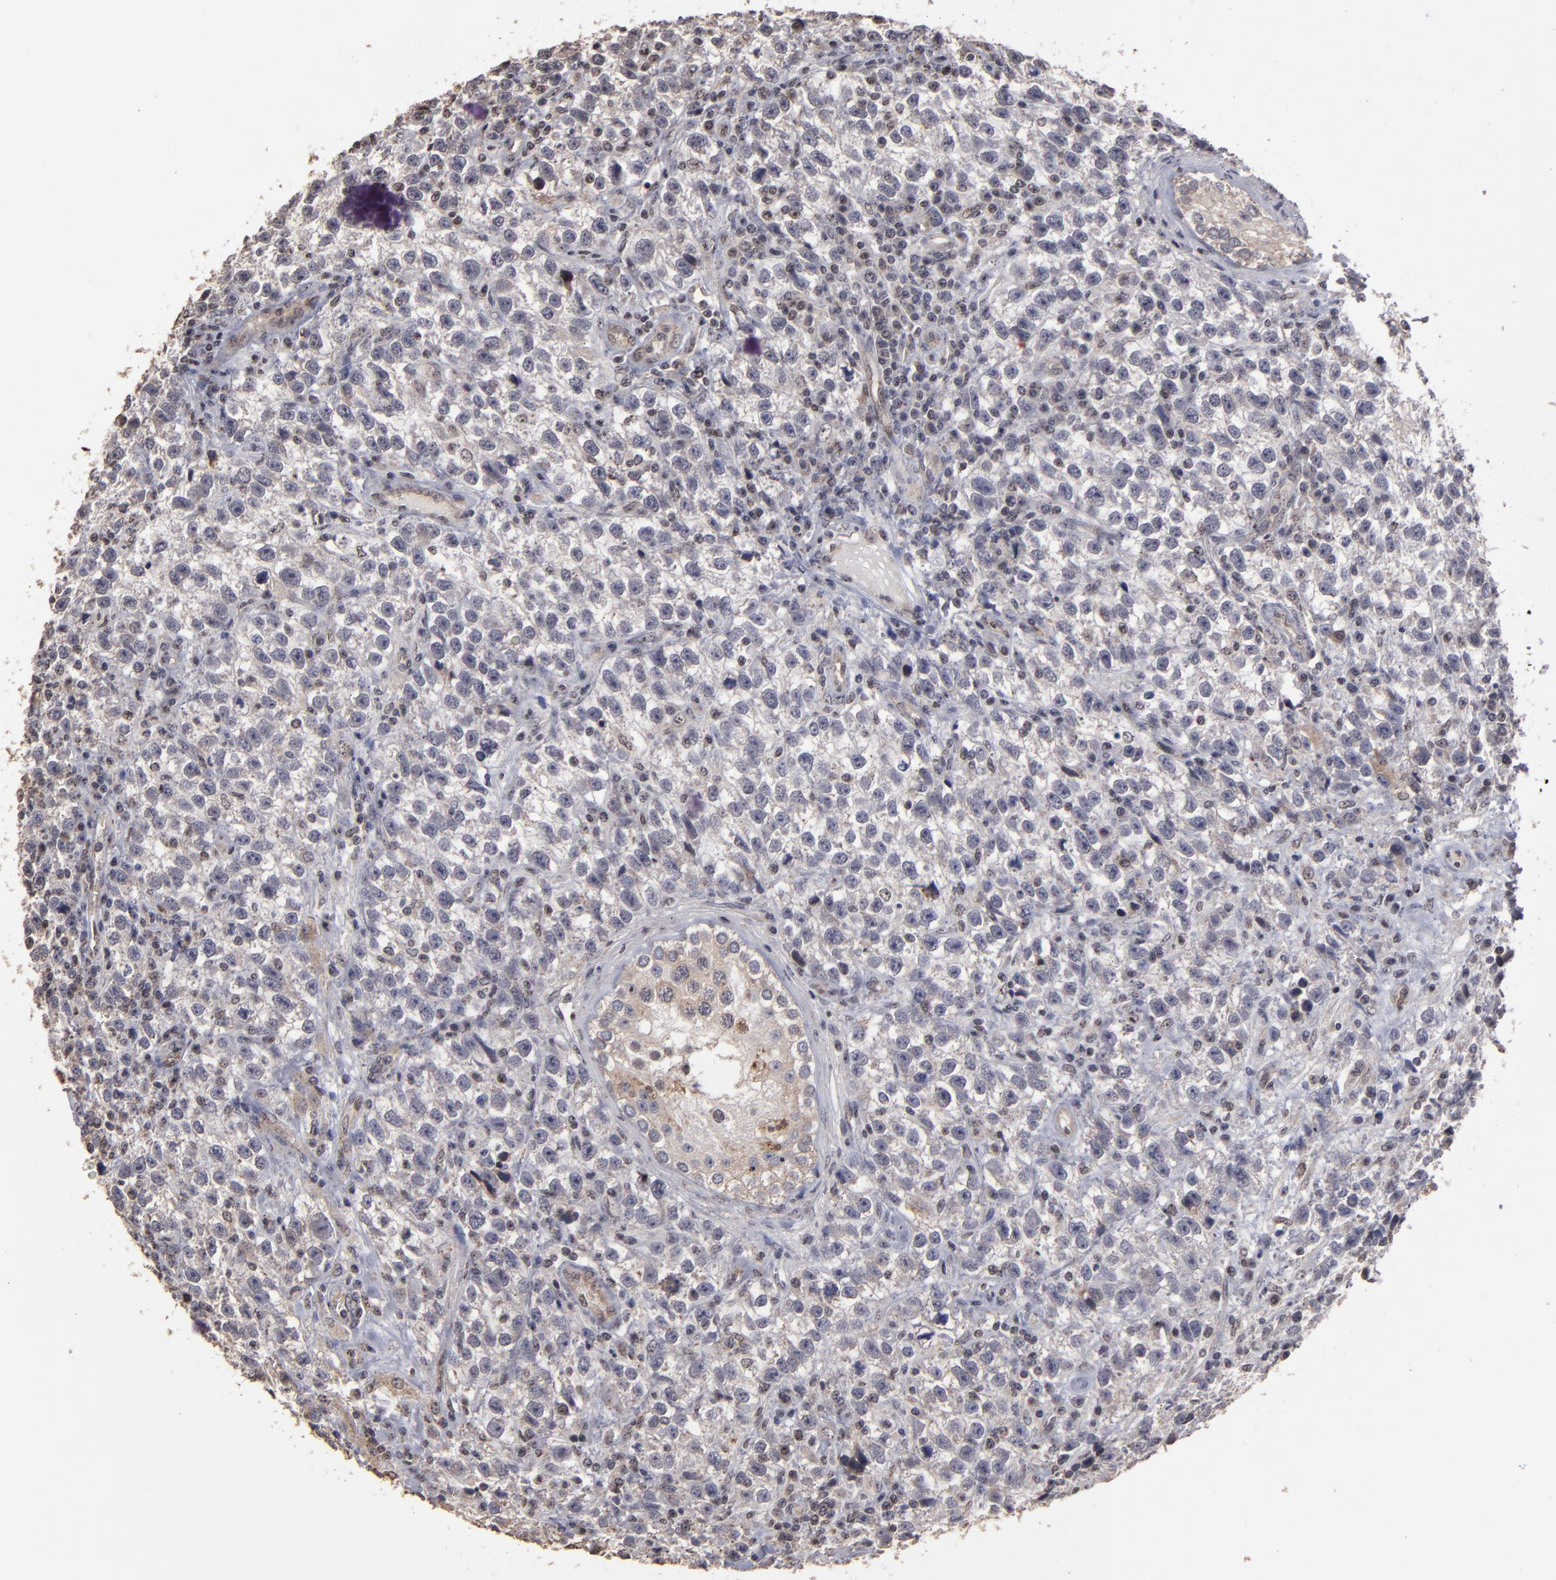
{"staining": {"intensity": "weak", "quantity": "25%-75%", "location": "cytoplasmic/membranous"}, "tissue": "testis cancer", "cell_type": "Tumor cells", "image_type": "cancer", "snomed": [{"axis": "morphology", "description": "Seminoma, NOS"}, {"axis": "topography", "description": "Testis"}], "caption": "Weak cytoplasmic/membranous protein positivity is present in about 25%-75% of tumor cells in seminoma (testis).", "gene": "CD55", "patient": {"sex": "male", "age": 38}}